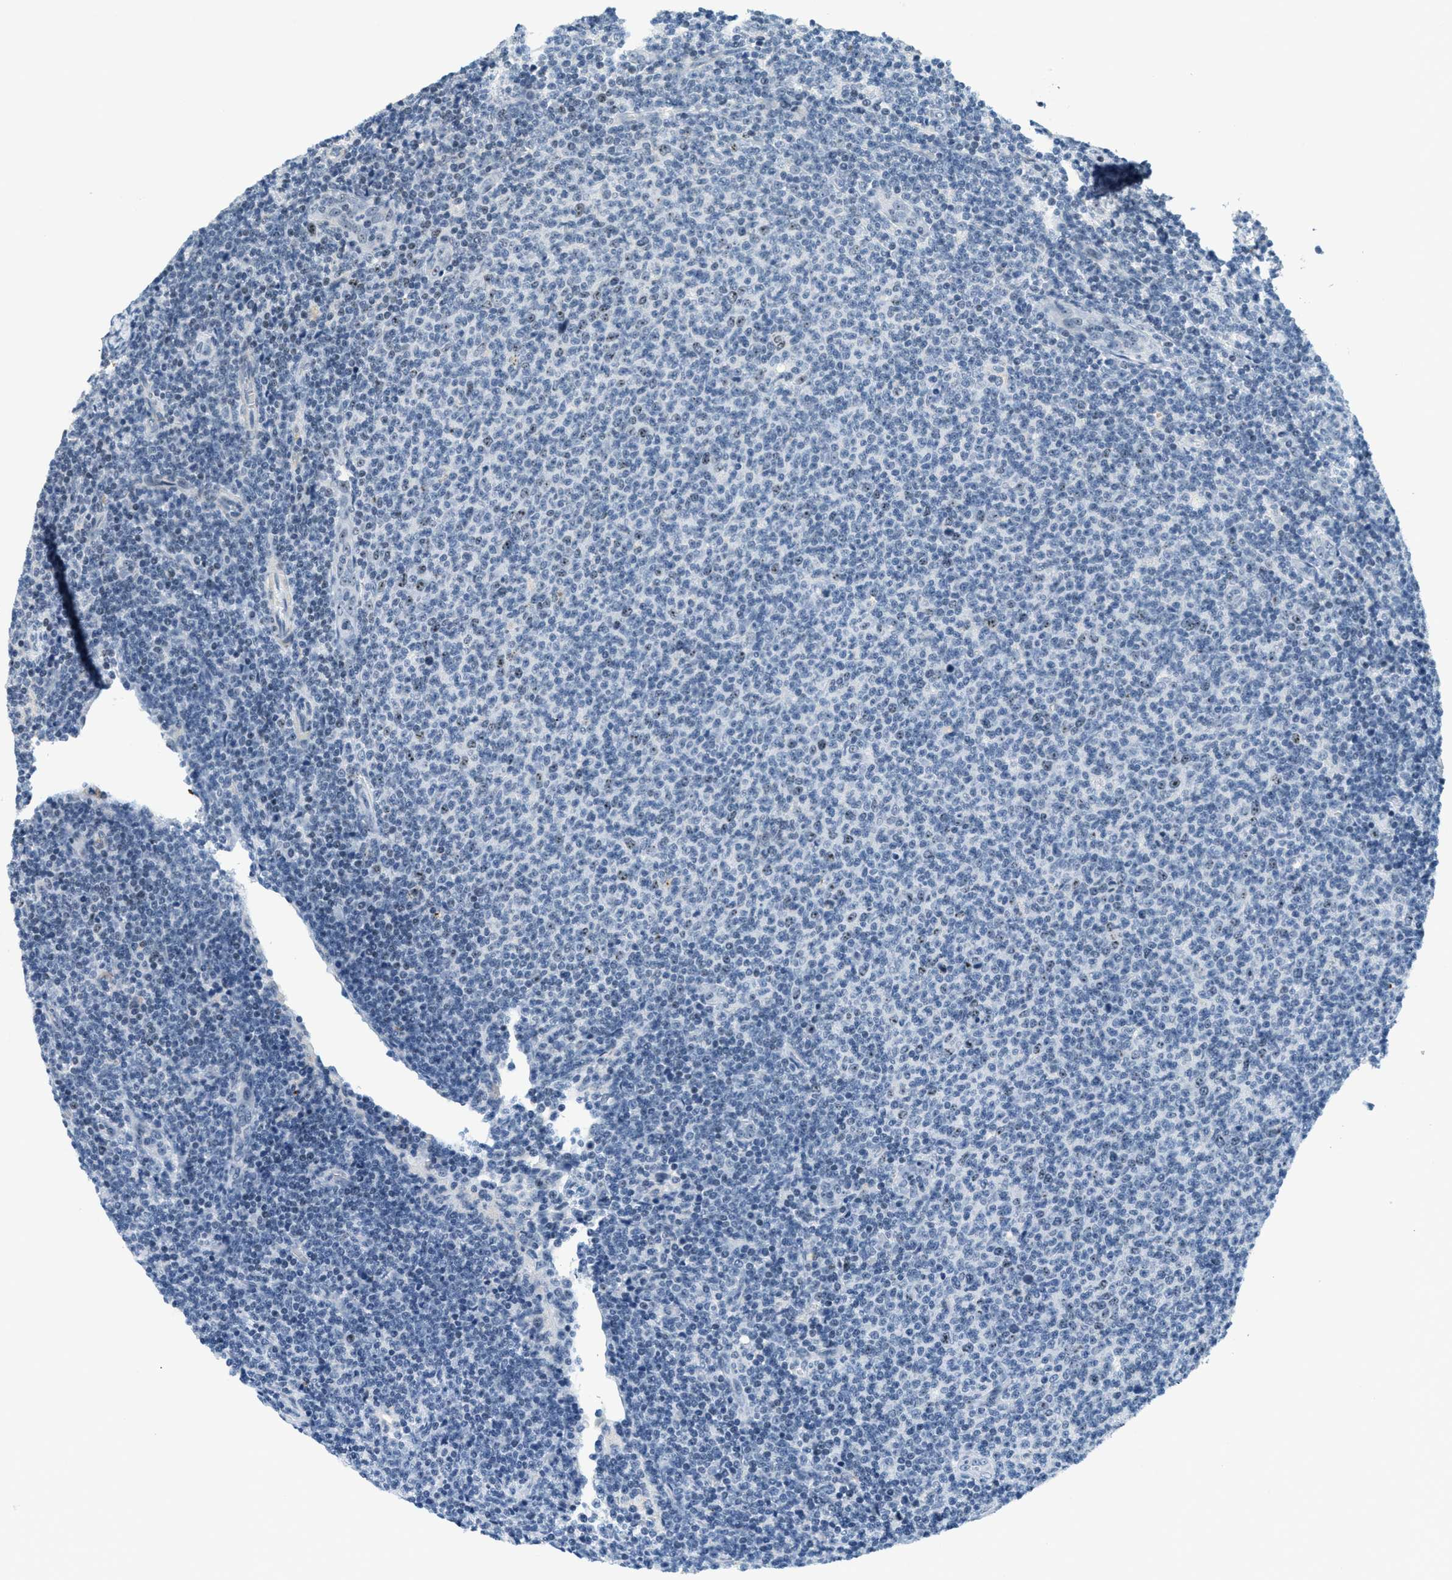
{"staining": {"intensity": "negative", "quantity": "none", "location": "none"}, "tissue": "lymphoma", "cell_type": "Tumor cells", "image_type": "cancer", "snomed": [{"axis": "morphology", "description": "Malignant lymphoma, non-Hodgkin's type, Low grade"}, {"axis": "topography", "description": "Lymph node"}], "caption": "The histopathology image reveals no significant staining in tumor cells of low-grade malignant lymphoma, non-Hodgkin's type.", "gene": "DDX47", "patient": {"sex": "male", "age": 66}}